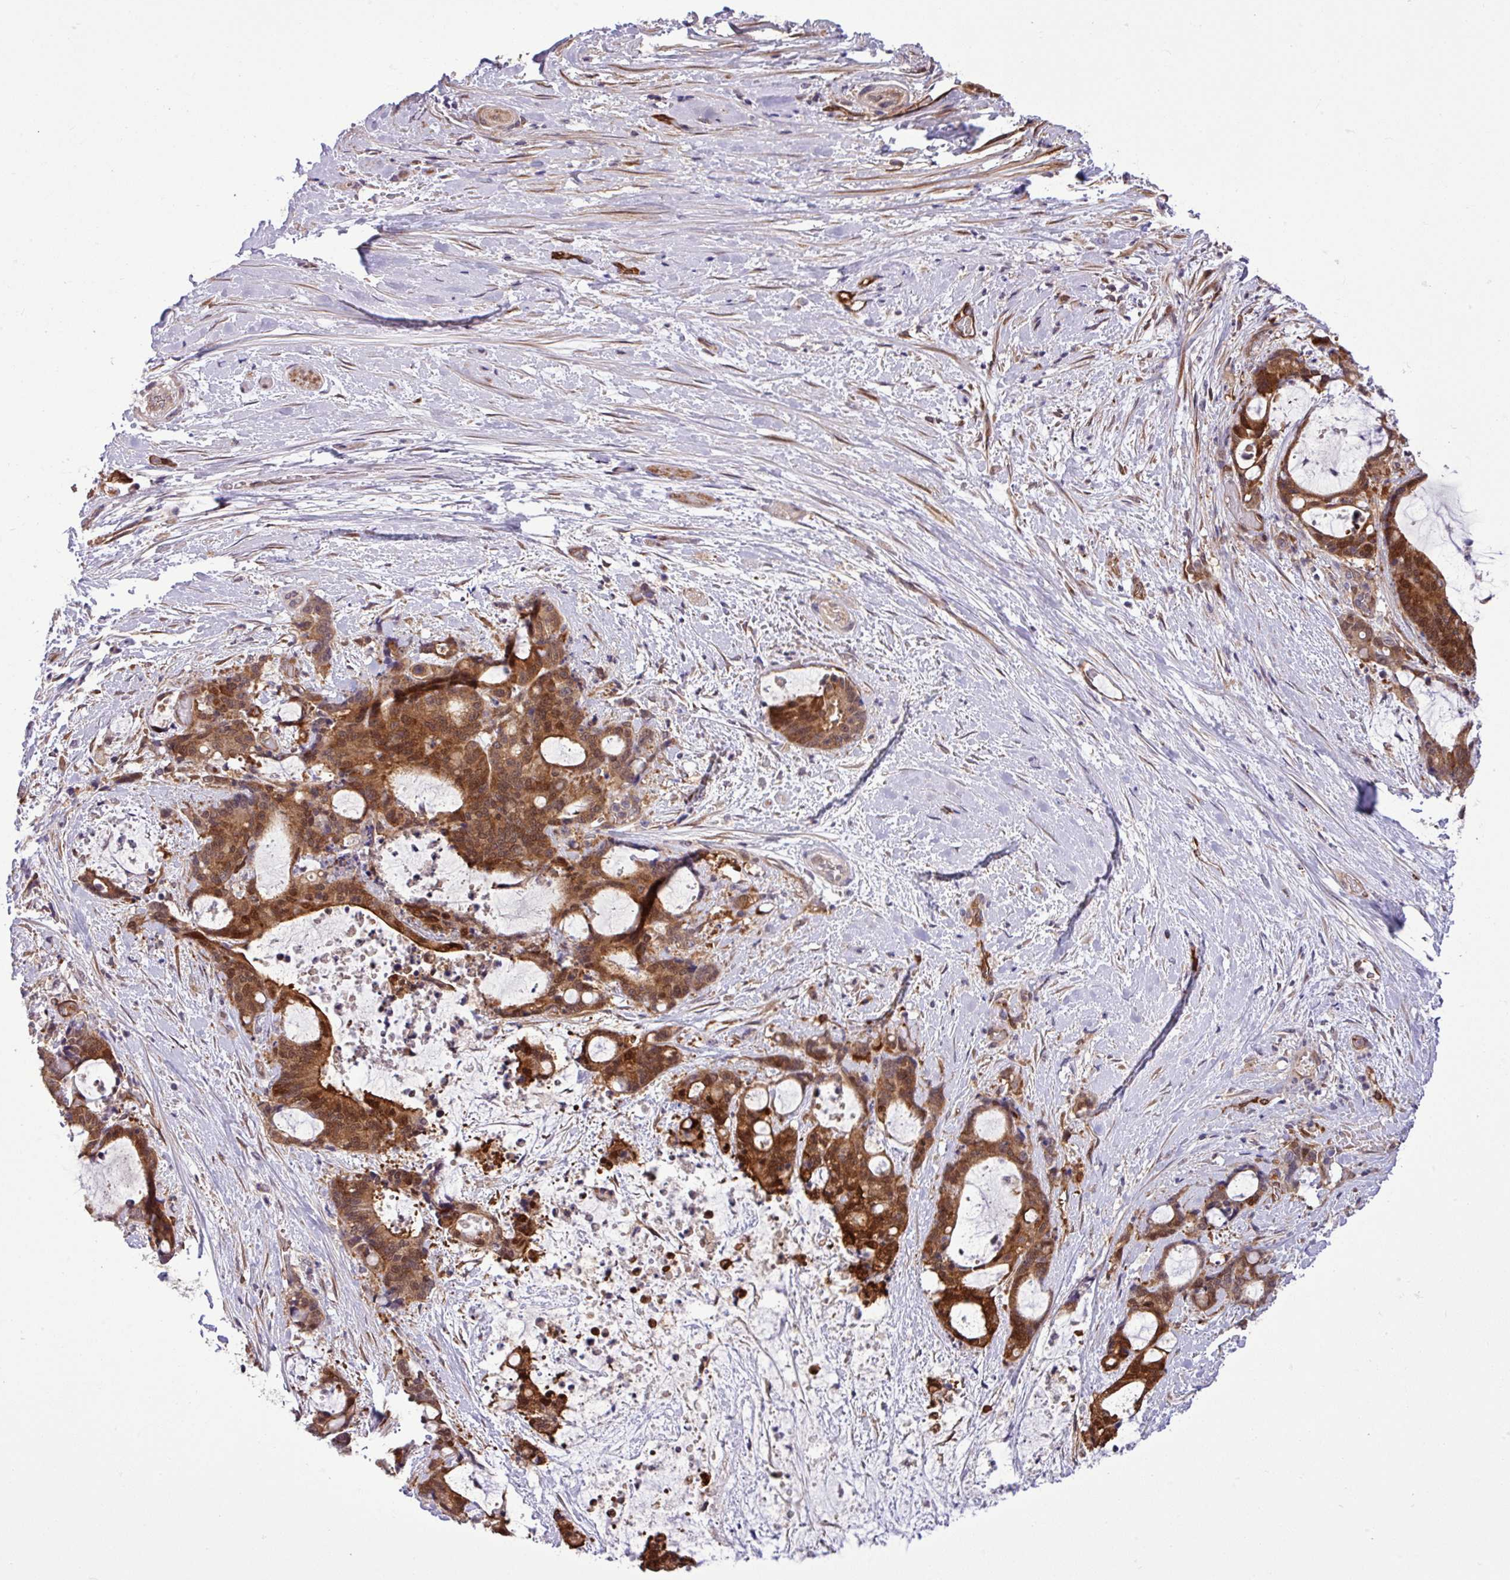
{"staining": {"intensity": "moderate", "quantity": ">75%", "location": "cytoplasmic/membranous,nuclear"}, "tissue": "liver cancer", "cell_type": "Tumor cells", "image_type": "cancer", "snomed": [{"axis": "morphology", "description": "Normal tissue, NOS"}, {"axis": "morphology", "description": "Cholangiocarcinoma"}, {"axis": "topography", "description": "Liver"}, {"axis": "topography", "description": "Peripheral nerve tissue"}], "caption": "Human liver cancer stained for a protein (brown) exhibits moderate cytoplasmic/membranous and nuclear positive positivity in about >75% of tumor cells.", "gene": "CARHSP1", "patient": {"sex": "female", "age": 73}}